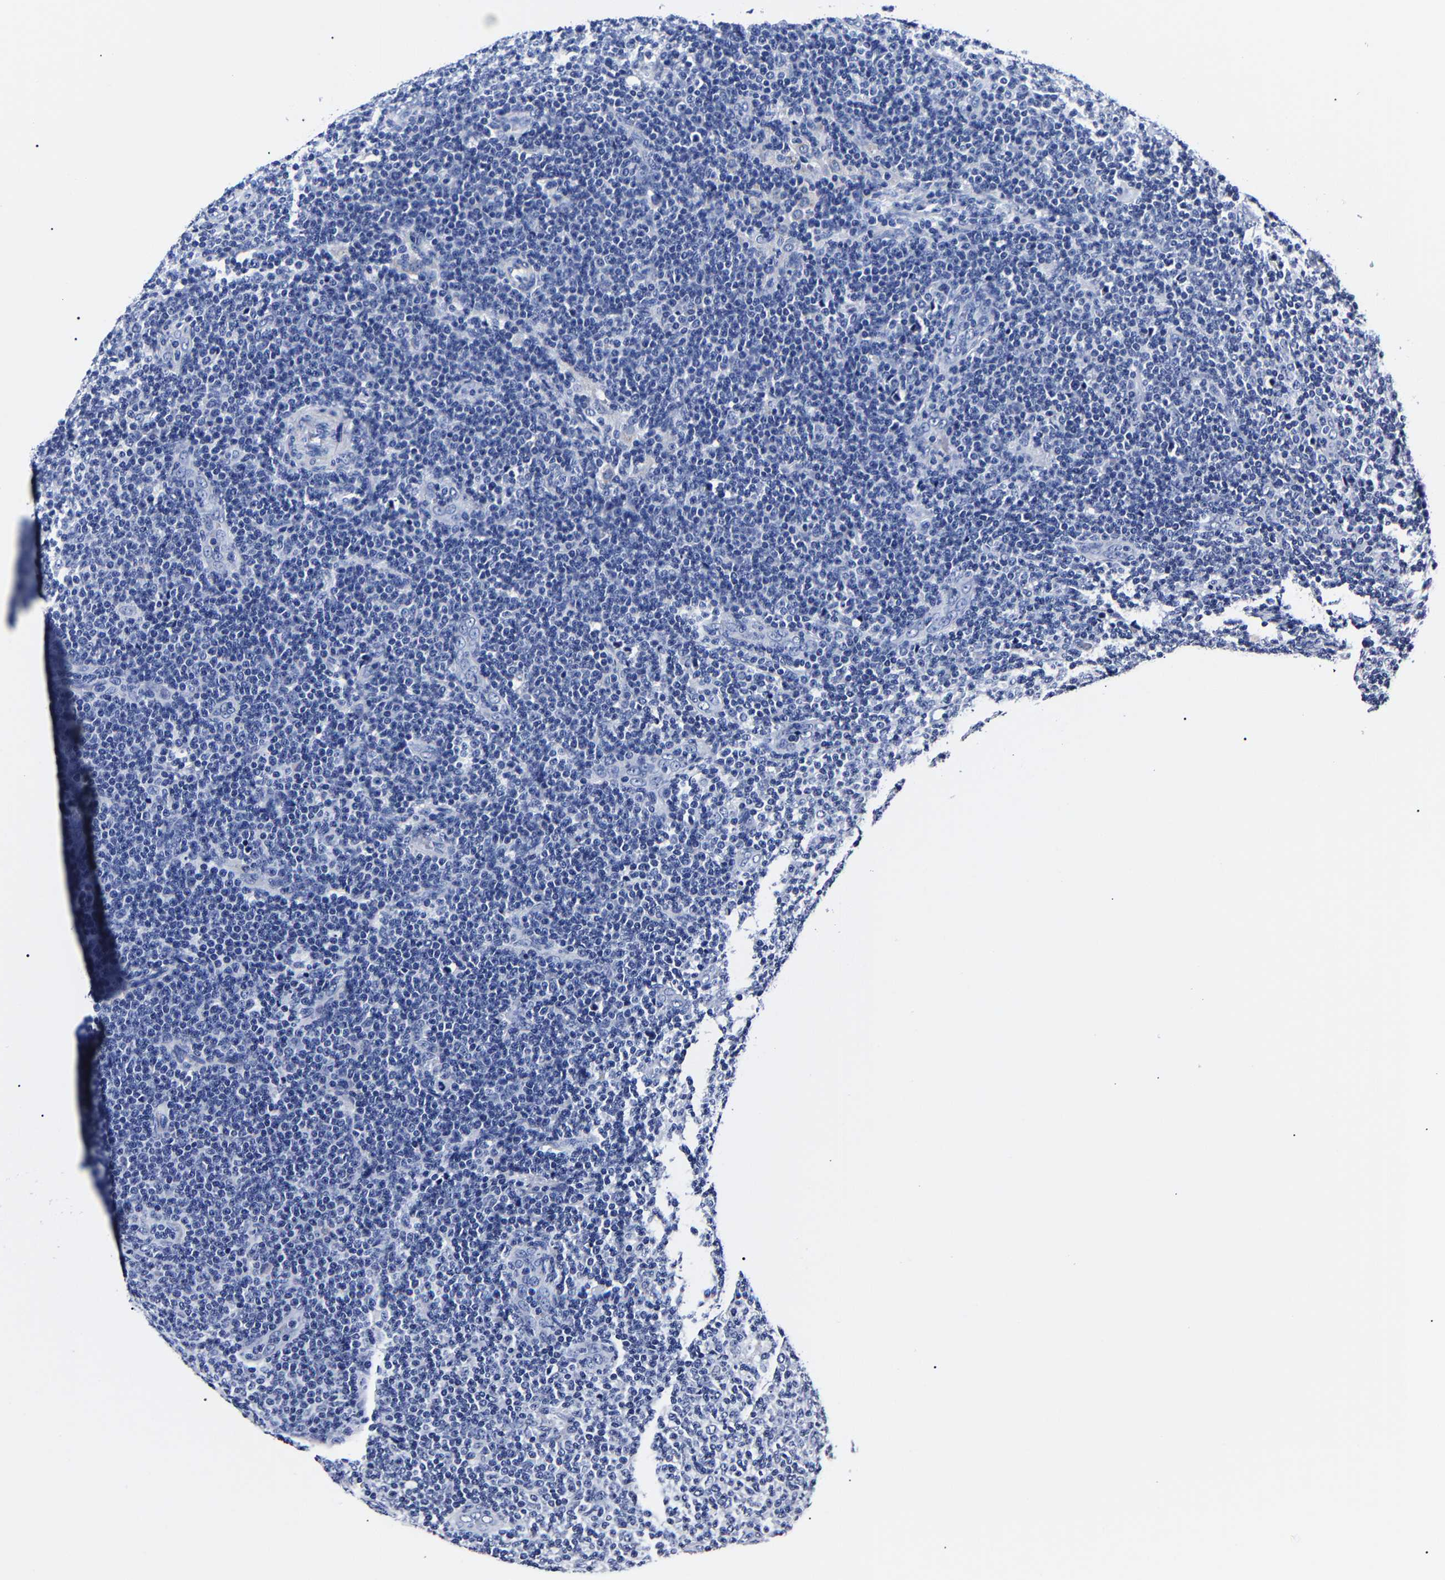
{"staining": {"intensity": "negative", "quantity": "none", "location": "none"}, "tissue": "lymphoma", "cell_type": "Tumor cells", "image_type": "cancer", "snomed": [{"axis": "morphology", "description": "Malignant lymphoma, non-Hodgkin's type, Low grade"}, {"axis": "topography", "description": "Lymph node"}], "caption": "Tumor cells are negative for protein expression in human lymphoma.", "gene": "CPA2", "patient": {"sex": "male", "age": 66}}